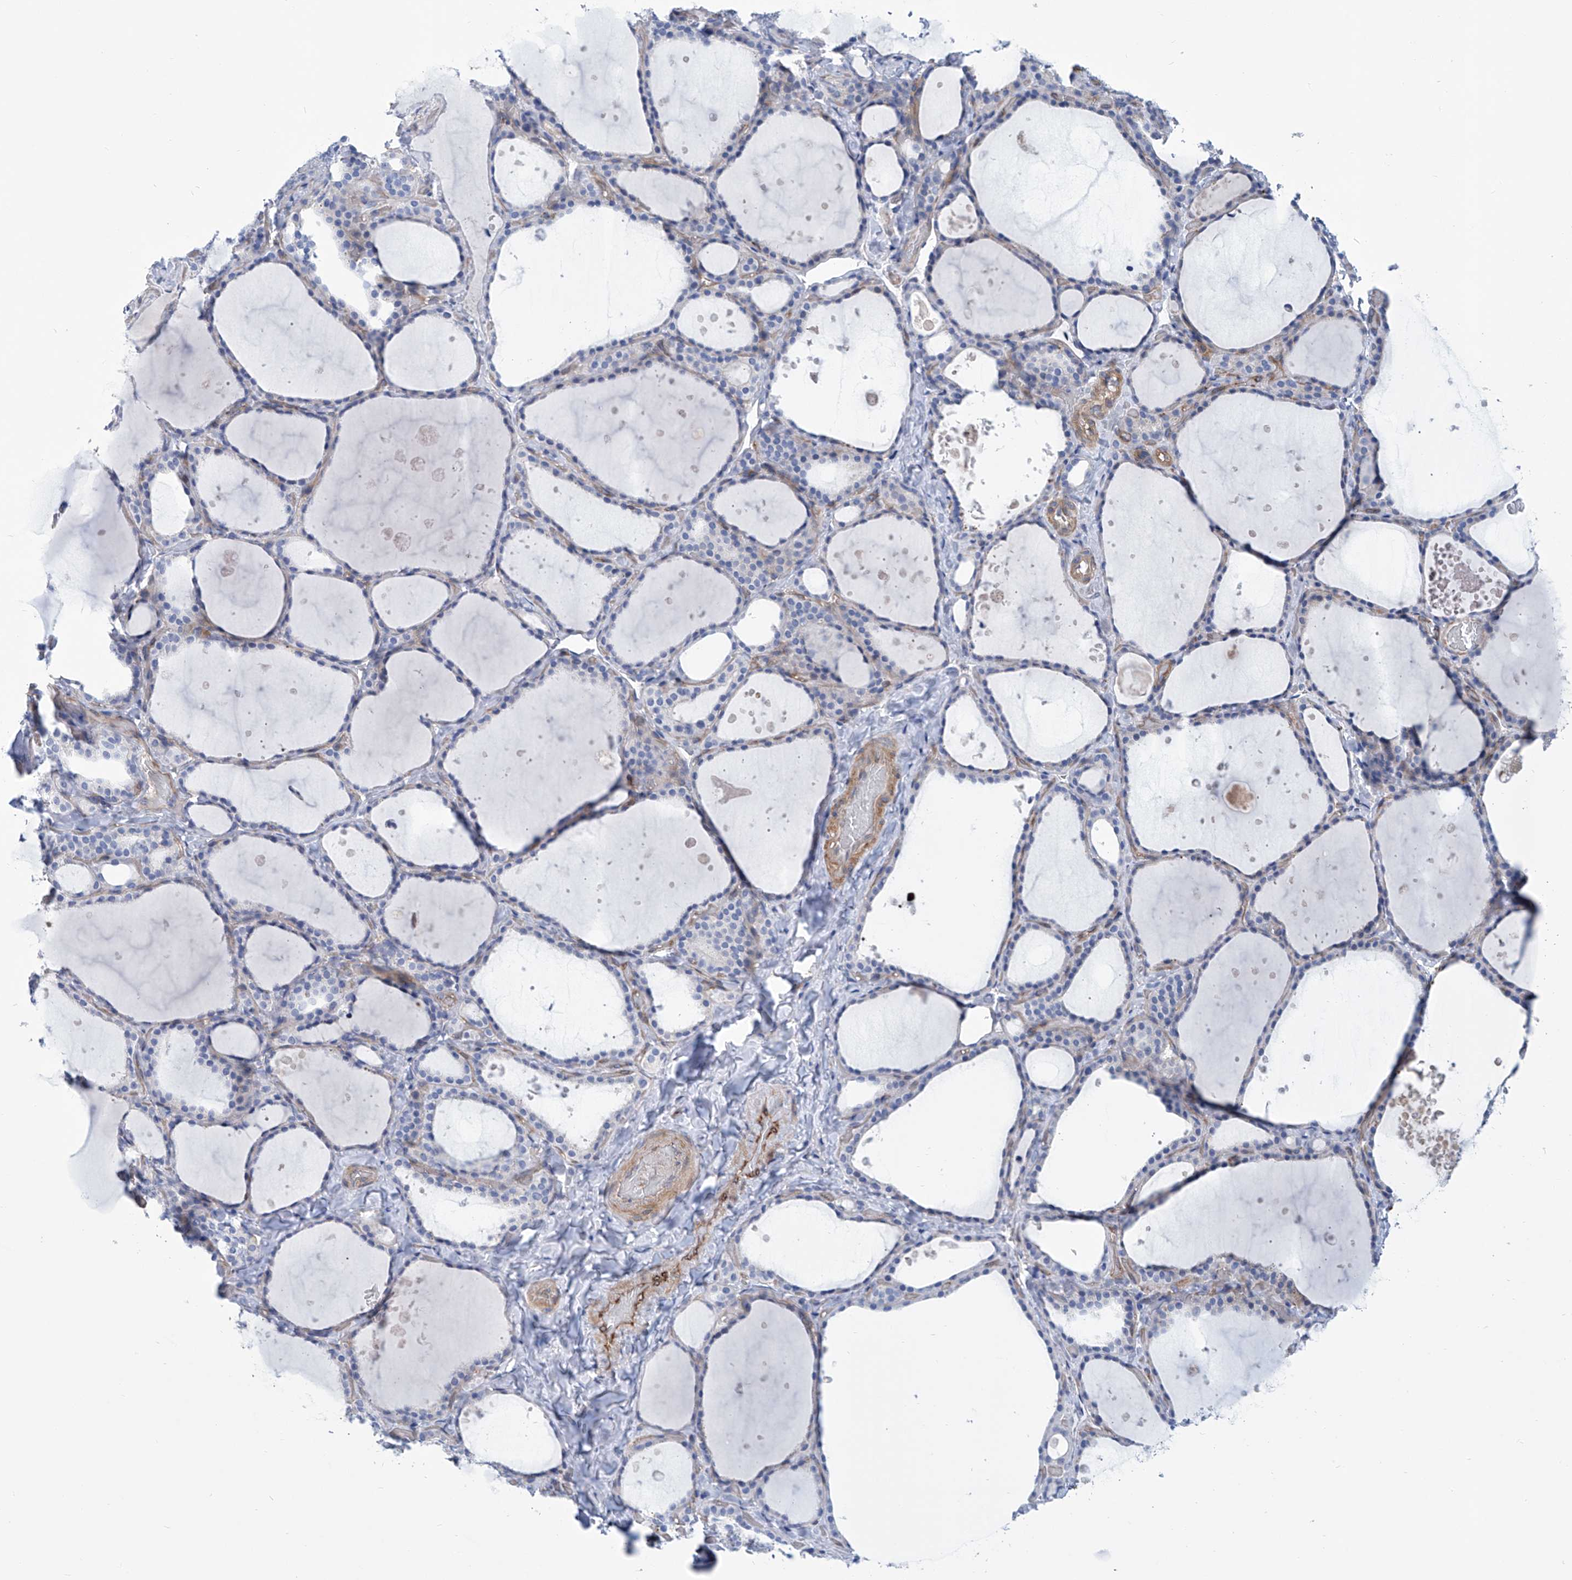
{"staining": {"intensity": "weak", "quantity": "<25%", "location": "cytoplasmic/membranous"}, "tissue": "thyroid gland", "cell_type": "Glandular cells", "image_type": "normal", "snomed": [{"axis": "morphology", "description": "Normal tissue, NOS"}, {"axis": "topography", "description": "Thyroid gland"}], "caption": "An image of thyroid gland stained for a protein reveals no brown staining in glandular cells. (DAB immunohistochemistry (IHC) with hematoxylin counter stain).", "gene": "TNN", "patient": {"sex": "female", "age": 44}}